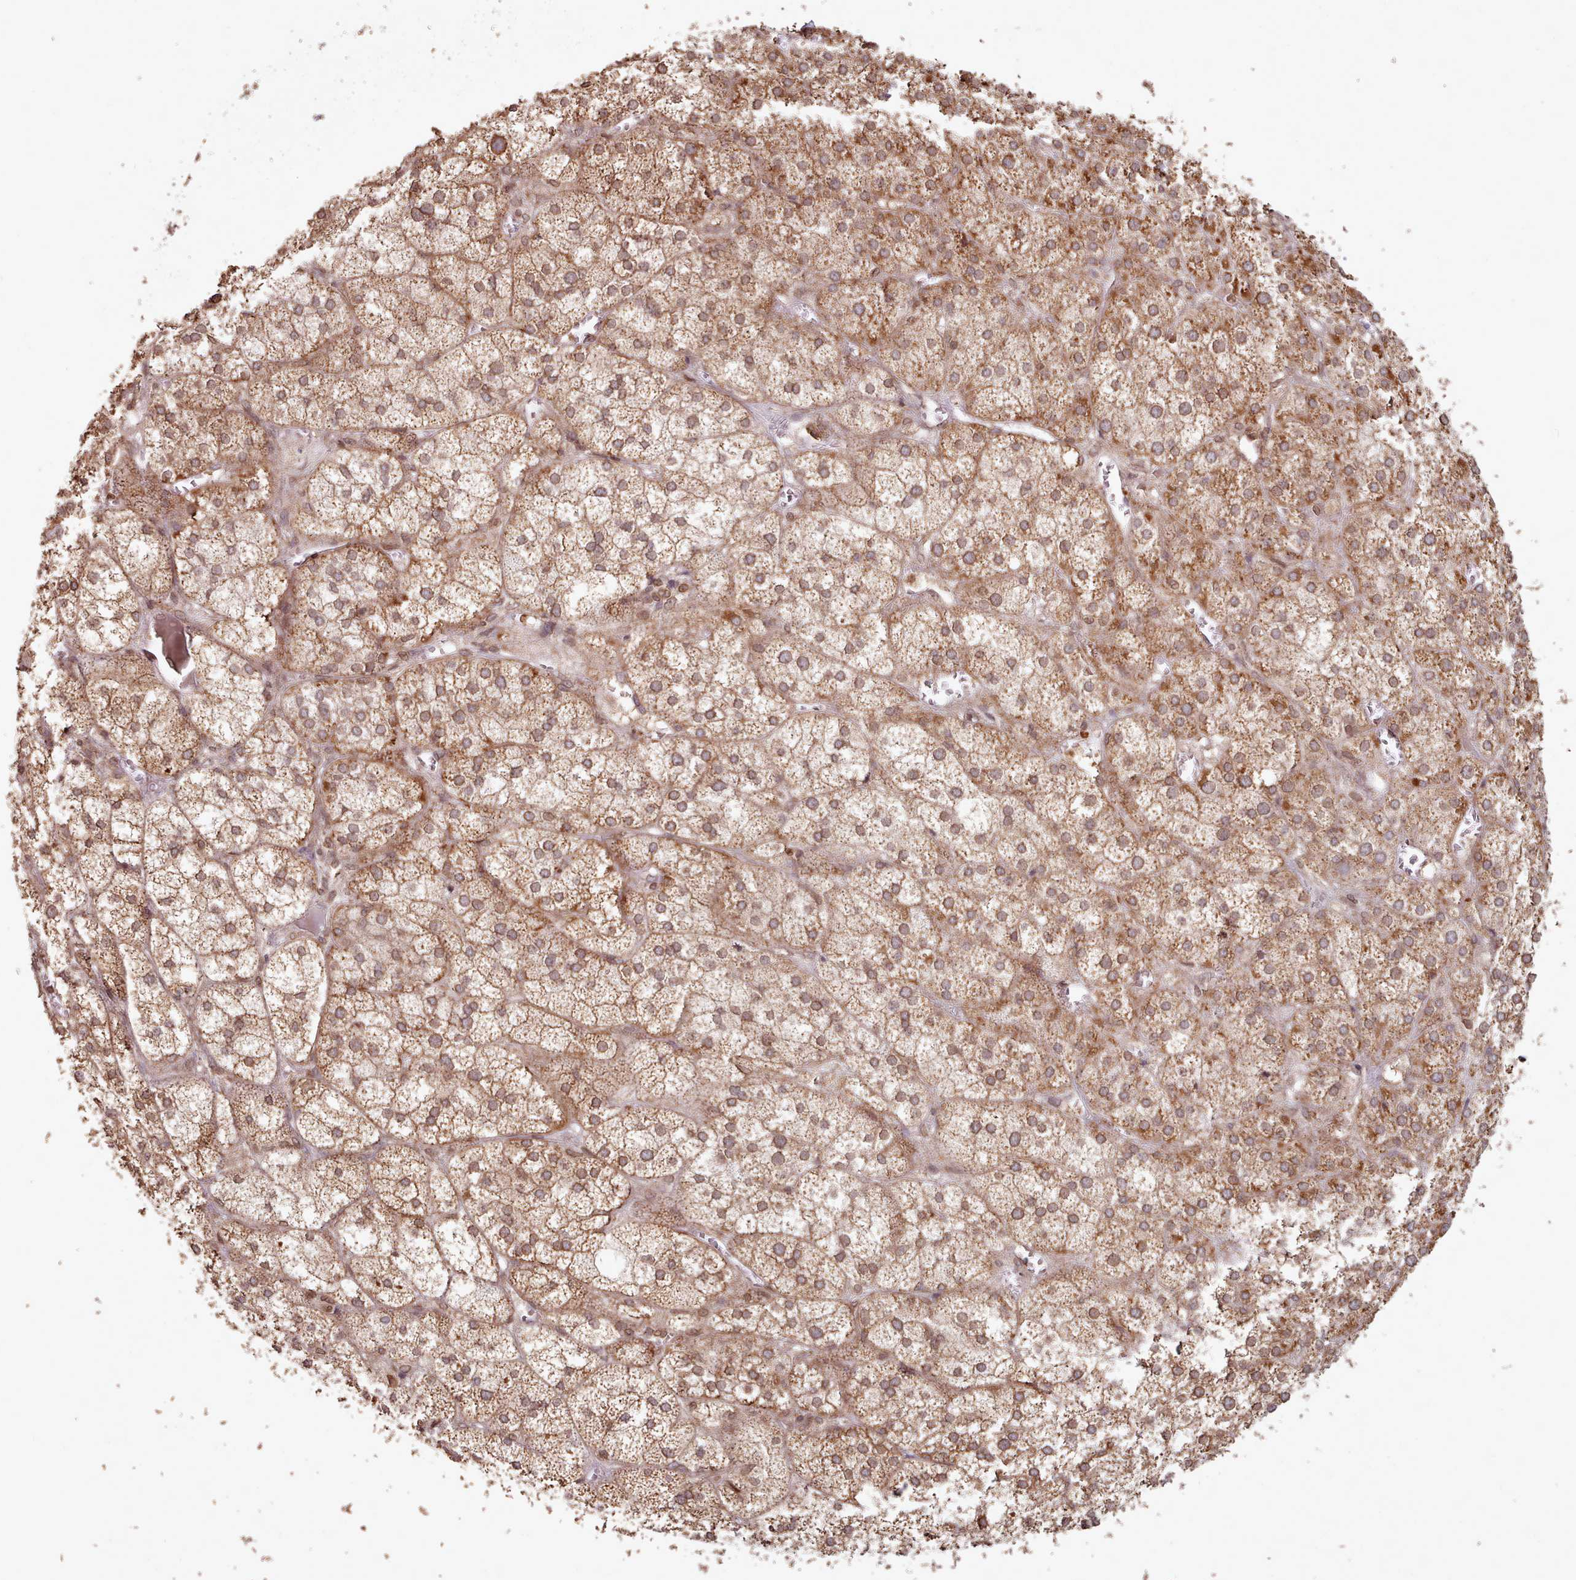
{"staining": {"intensity": "strong", "quantity": ">75%", "location": "cytoplasmic/membranous,nuclear"}, "tissue": "adrenal gland", "cell_type": "Glandular cells", "image_type": "normal", "snomed": [{"axis": "morphology", "description": "Normal tissue, NOS"}, {"axis": "topography", "description": "Adrenal gland"}], "caption": "This micrograph shows immunohistochemistry (IHC) staining of normal human adrenal gland, with high strong cytoplasmic/membranous,nuclear positivity in approximately >75% of glandular cells.", "gene": "TOR1AIP1", "patient": {"sex": "female", "age": 61}}